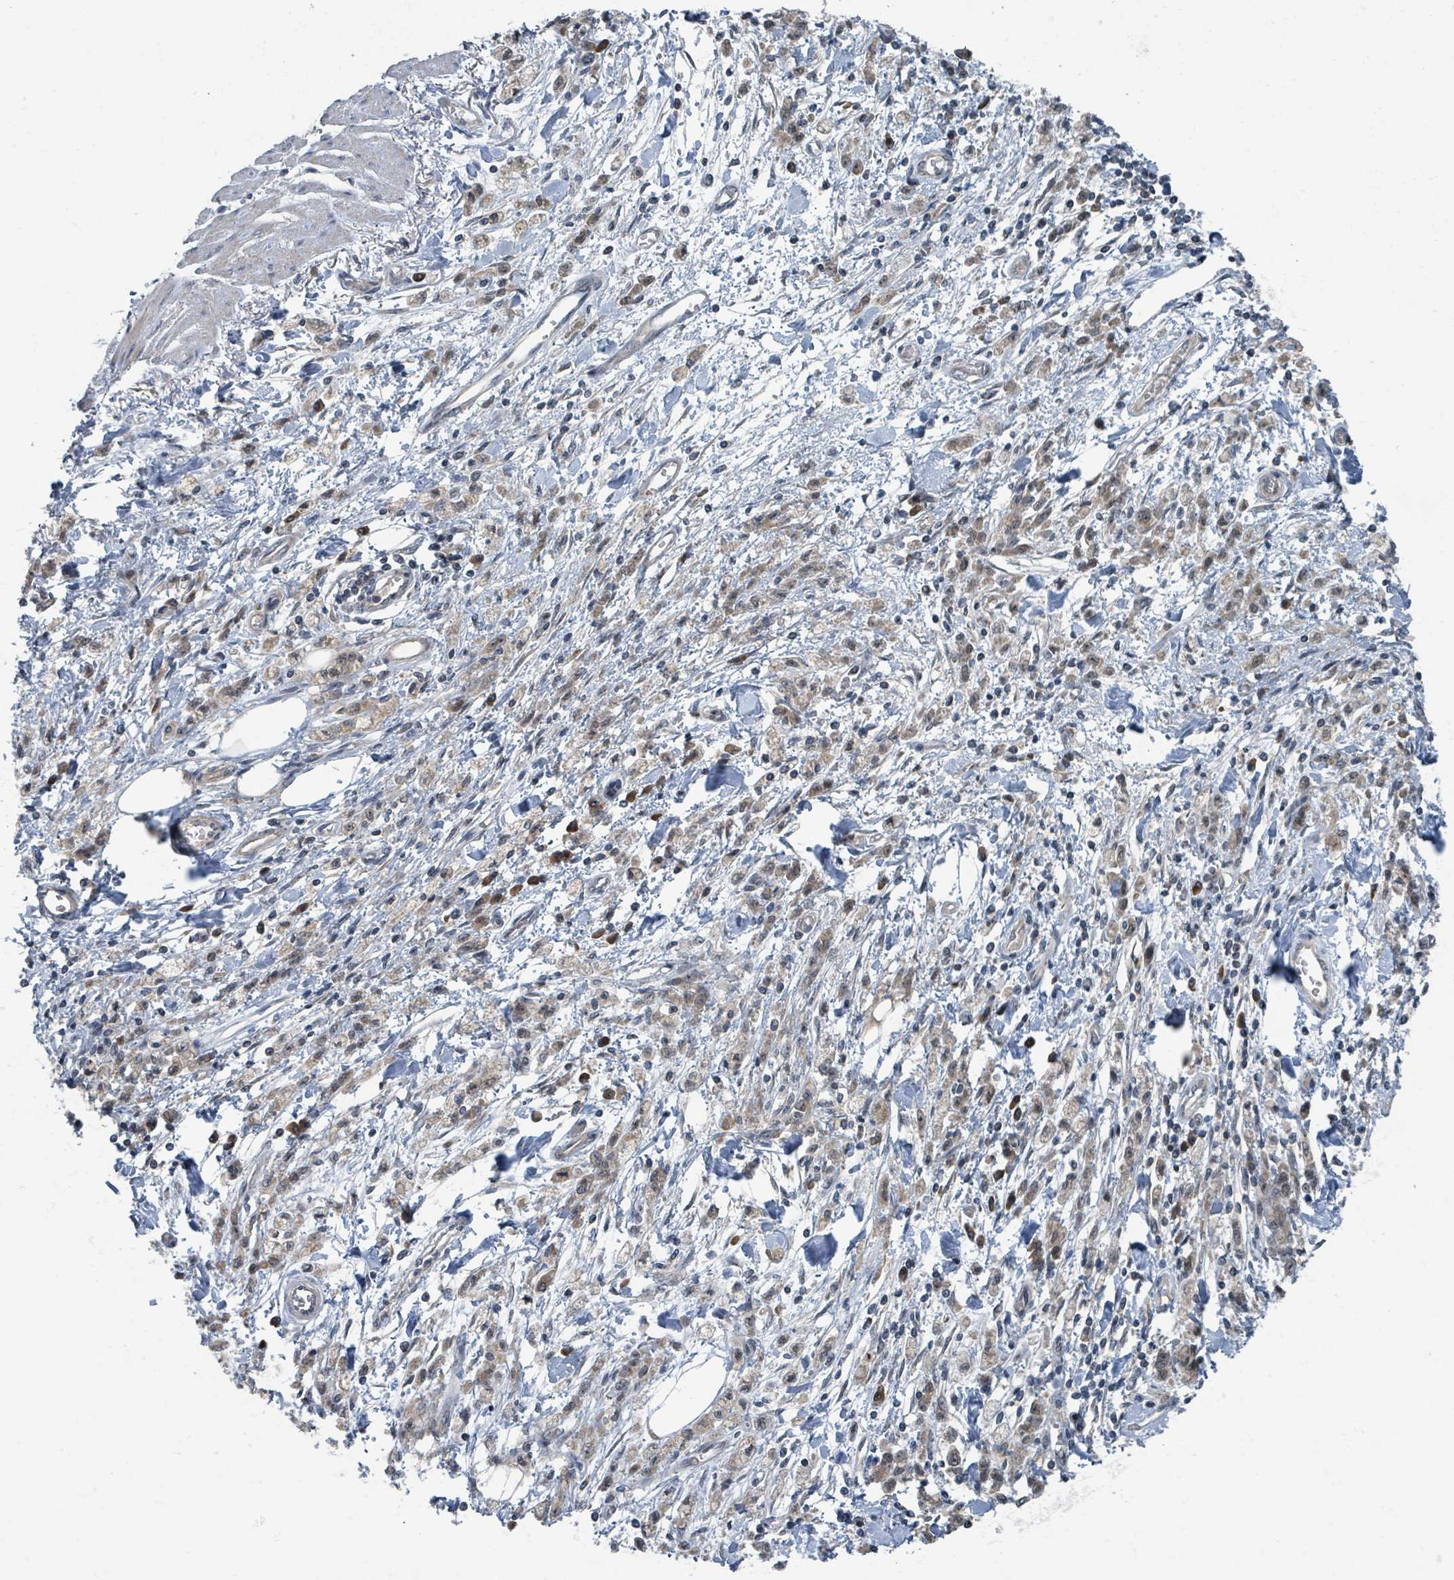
{"staining": {"intensity": "weak", "quantity": ">75%", "location": "cytoplasmic/membranous,nuclear"}, "tissue": "stomach cancer", "cell_type": "Tumor cells", "image_type": "cancer", "snomed": [{"axis": "morphology", "description": "Adenocarcinoma, NOS"}, {"axis": "topography", "description": "Stomach"}], "caption": "This is an image of immunohistochemistry (IHC) staining of stomach cancer (adenocarcinoma), which shows weak staining in the cytoplasmic/membranous and nuclear of tumor cells.", "gene": "GOLGA7", "patient": {"sex": "male", "age": 77}}